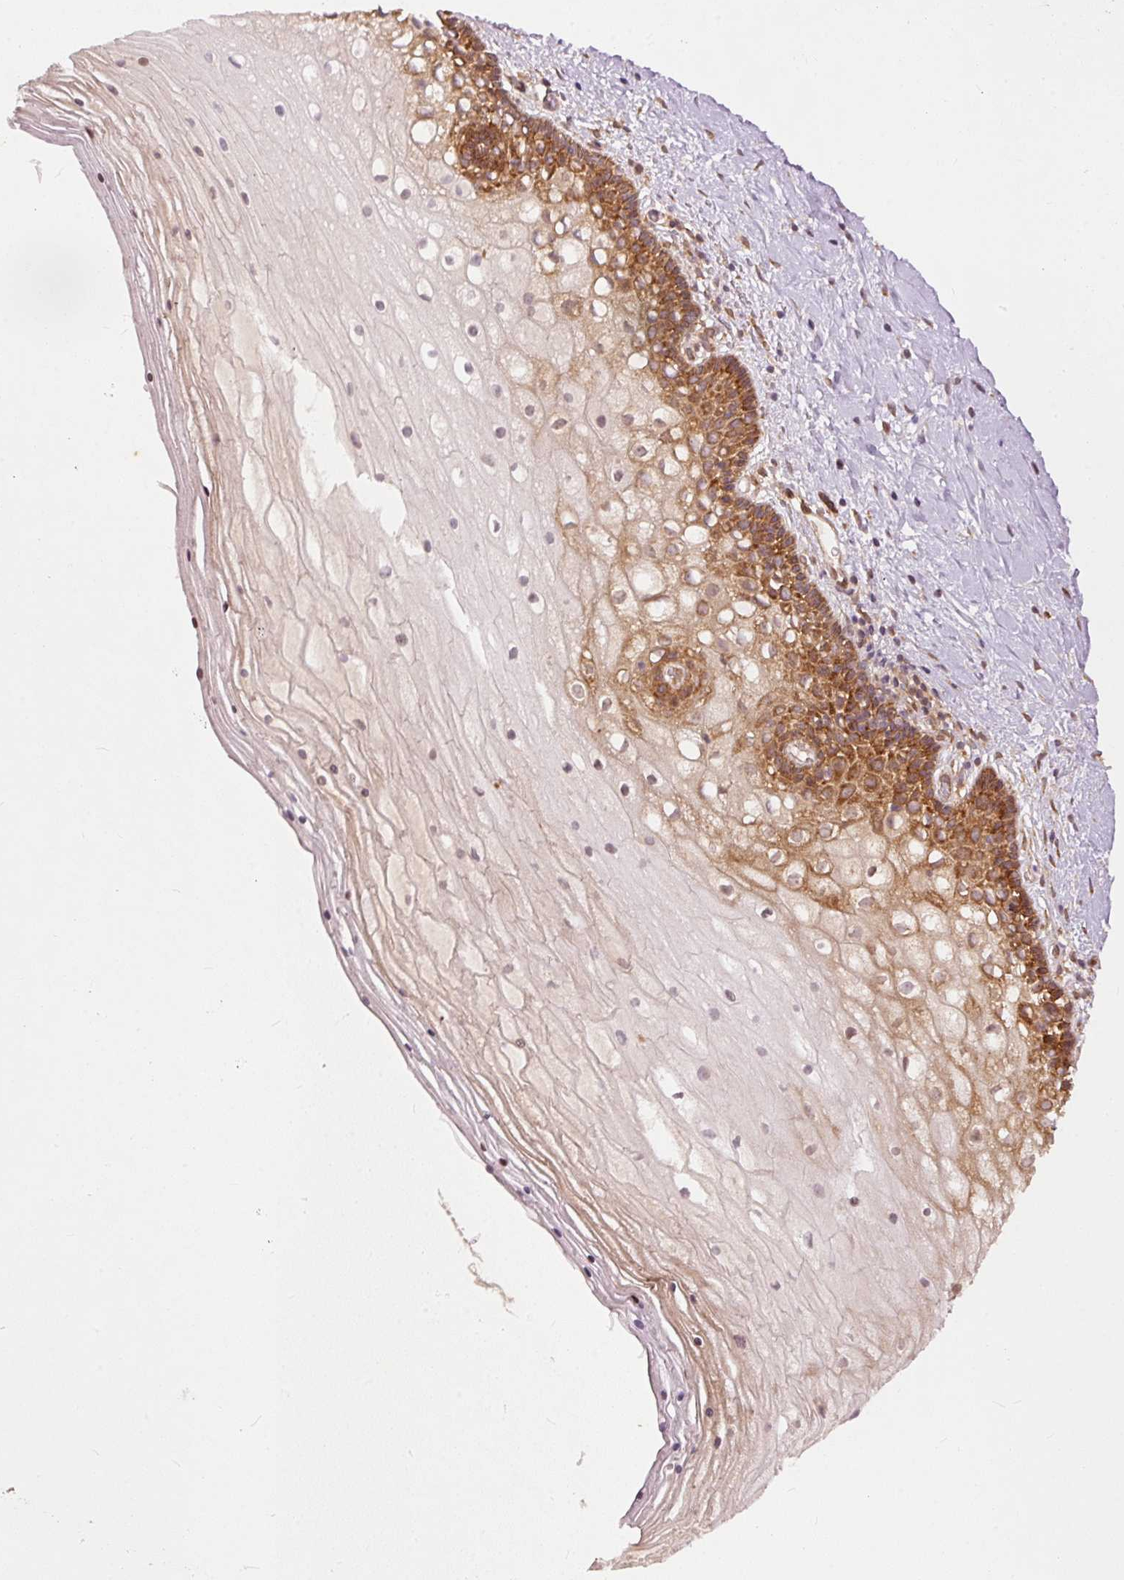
{"staining": {"intensity": "moderate", "quantity": ">75%", "location": "cytoplasmic/membranous"}, "tissue": "cervix", "cell_type": "Glandular cells", "image_type": "normal", "snomed": [{"axis": "morphology", "description": "Normal tissue, NOS"}, {"axis": "topography", "description": "Cervix"}], "caption": "High-power microscopy captured an immunohistochemistry photomicrograph of normal cervix, revealing moderate cytoplasmic/membranous positivity in approximately >75% of glandular cells.", "gene": "EIF3B", "patient": {"sex": "female", "age": 36}}